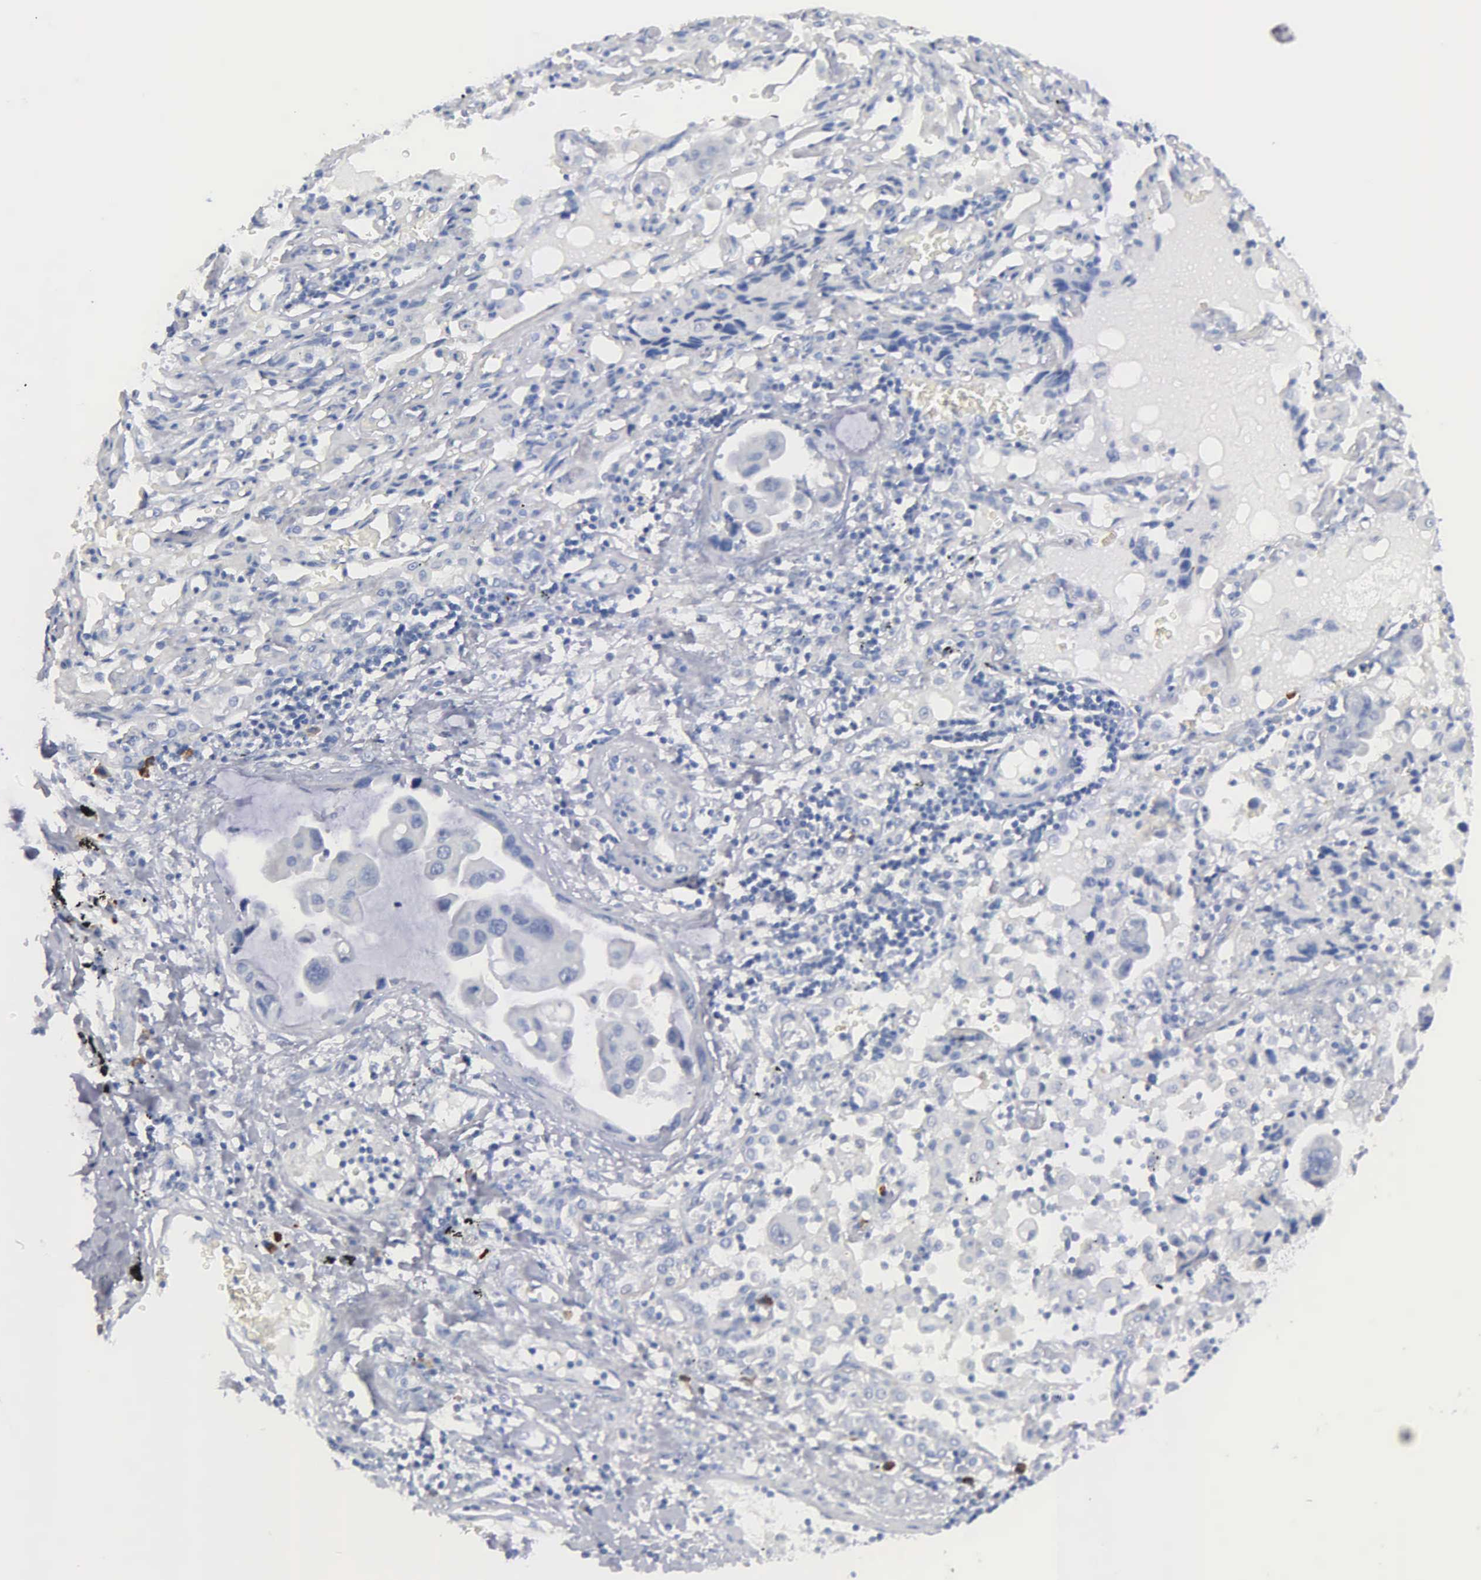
{"staining": {"intensity": "negative", "quantity": "none", "location": "none"}, "tissue": "lung cancer", "cell_type": "Tumor cells", "image_type": "cancer", "snomed": [{"axis": "morphology", "description": "Adenocarcinoma, NOS"}, {"axis": "topography", "description": "Lung"}], "caption": "The histopathology image exhibits no staining of tumor cells in adenocarcinoma (lung).", "gene": "ASPHD2", "patient": {"sex": "male", "age": 64}}